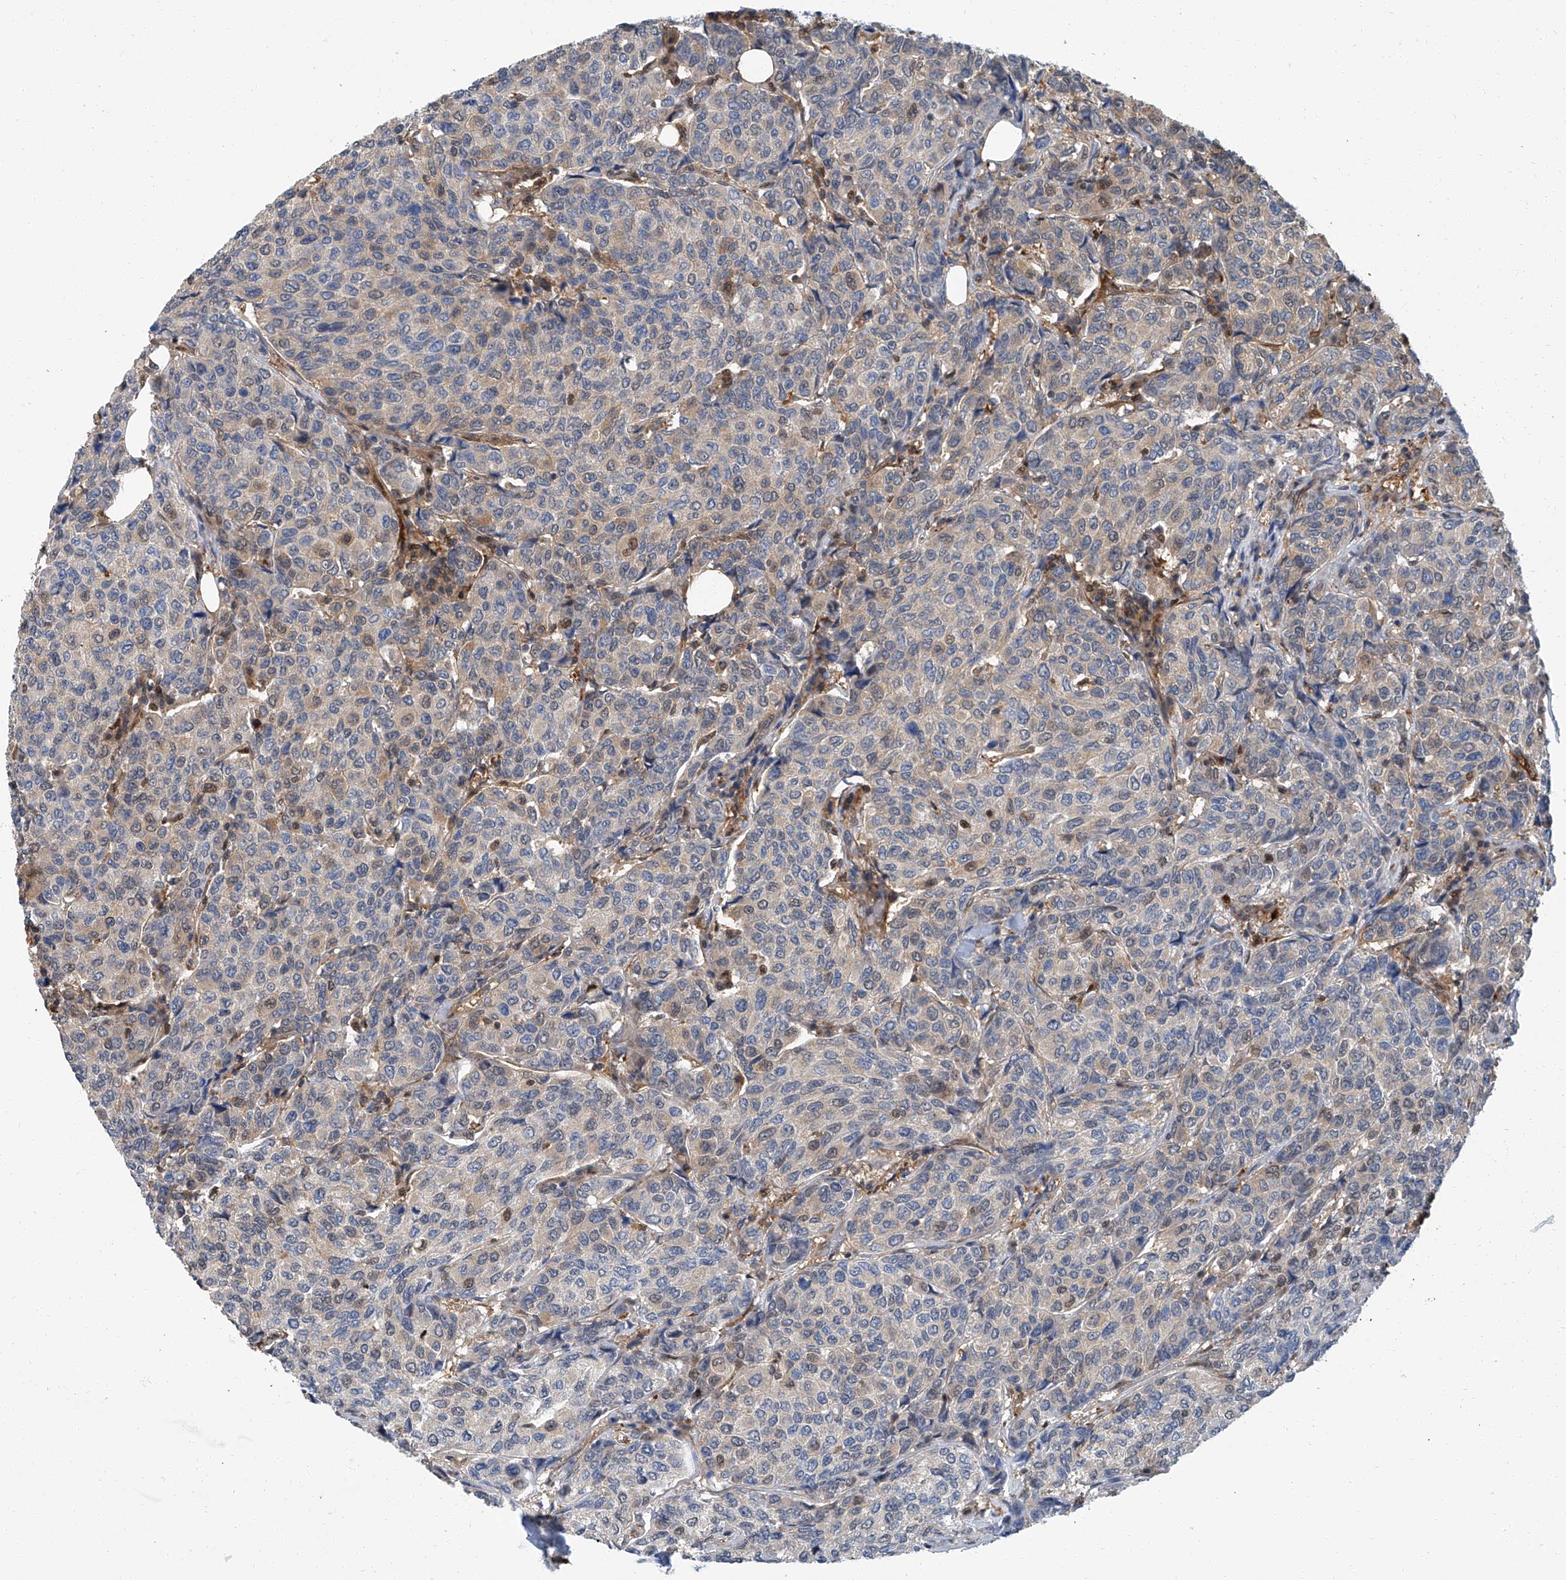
{"staining": {"intensity": "weak", "quantity": "<25%", "location": "cytoplasmic/membranous"}, "tissue": "breast cancer", "cell_type": "Tumor cells", "image_type": "cancer", "snomed": [{"axis": "morphology", "description": "Duct carcinoma"}, {"axis": "topography", "description": "Breast"}], "caption": "The histopathology image shows no significant staining in tumor cells of breast cancer.", "gene": "PSMB10", "patient": {"sex": "female", "age": 55}}